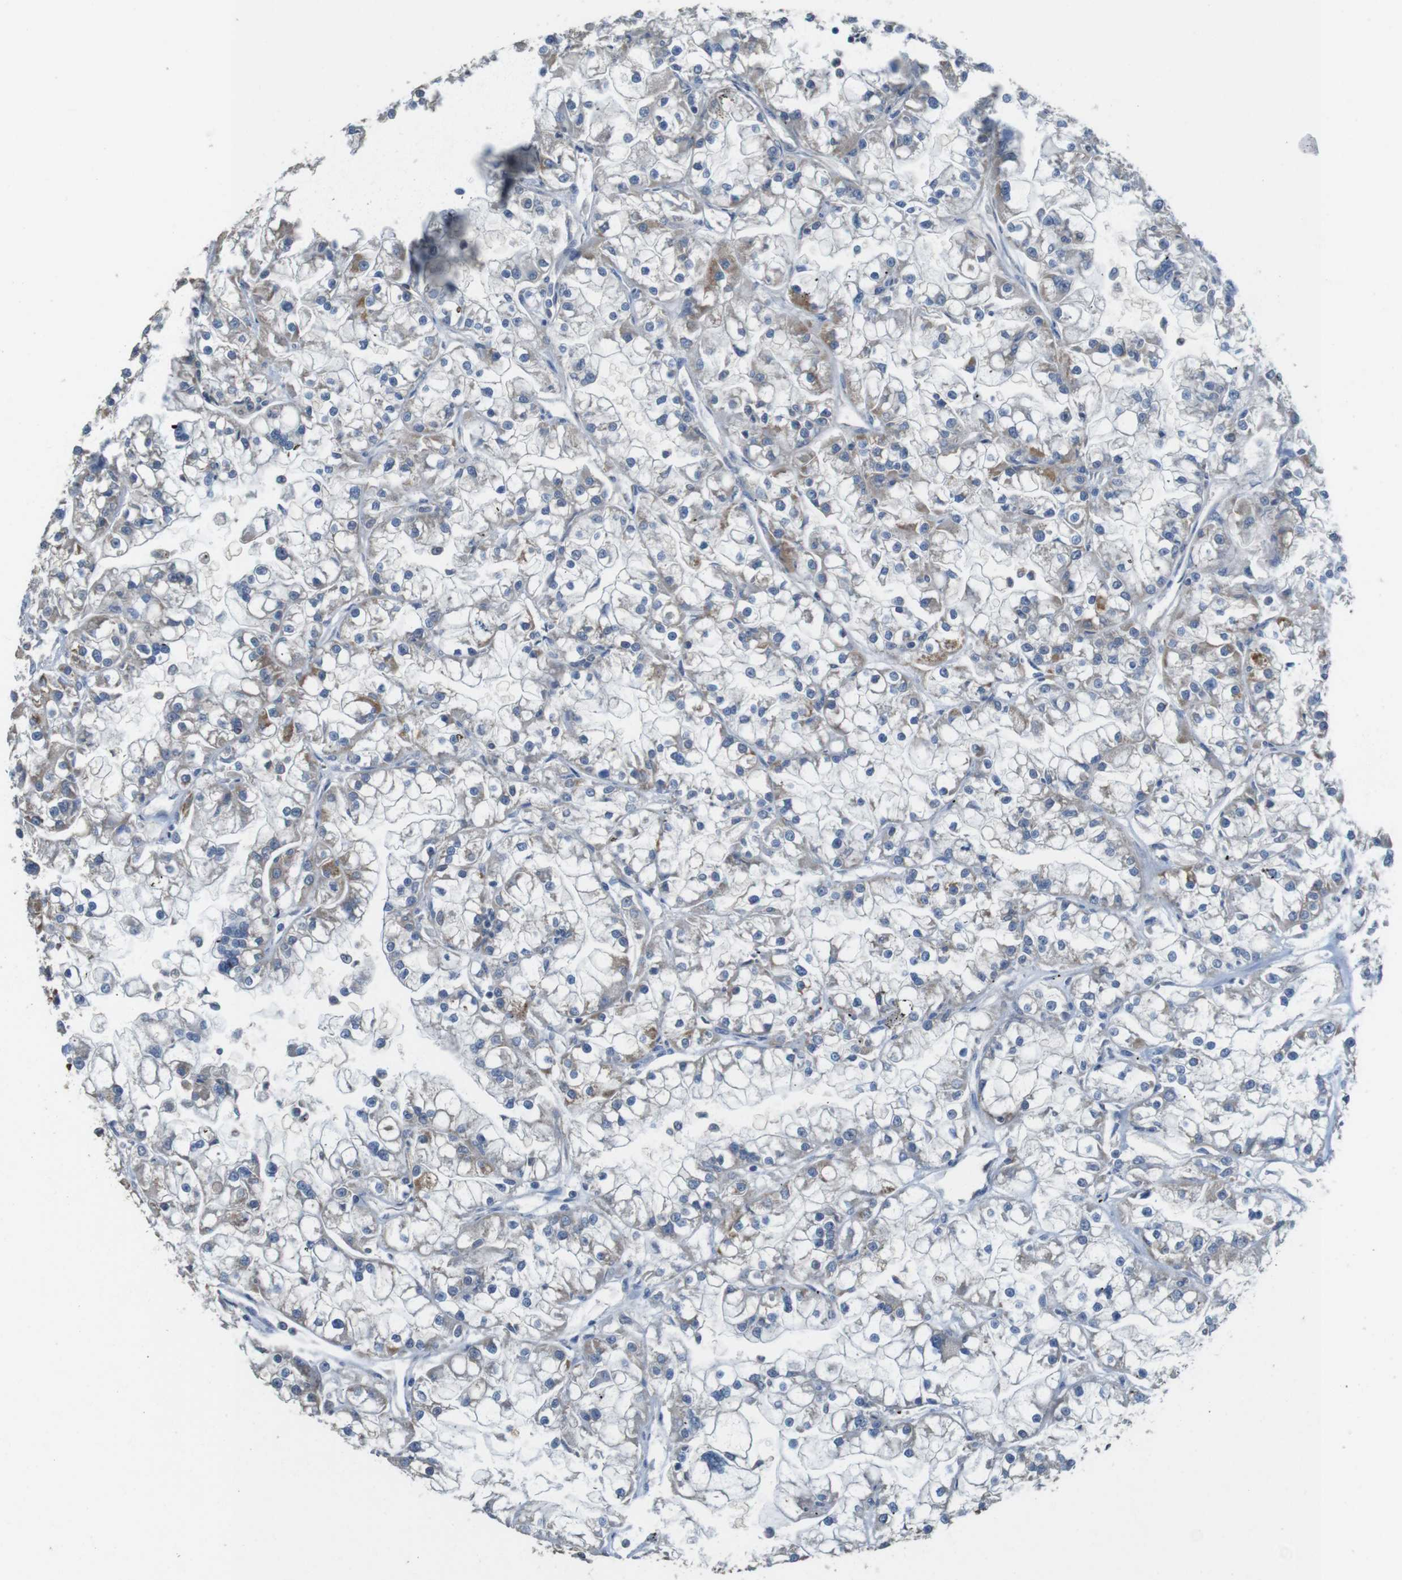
{"staining": {"intensity": "moderate", "quantity": "<25%", "location": "cytoplasmic/membranous"}, "tissue": "renal cancer", "cell_type": "Tumor cells", "image_type": "cancer", "snomed": [{"axis": "morphology", "description": "Adenocarcinoma, NOS"}, {"axis": "topography", "description": "Kidney"}], "caption": "Human adenocarcinoma (renal) stained with a brown dye exhibits moderate cytoplasmic/membranous positive staining in approximately <25% of tumor cells.", "gene": "CALHM2", "patient": {"sex": "female", "age": 52}}